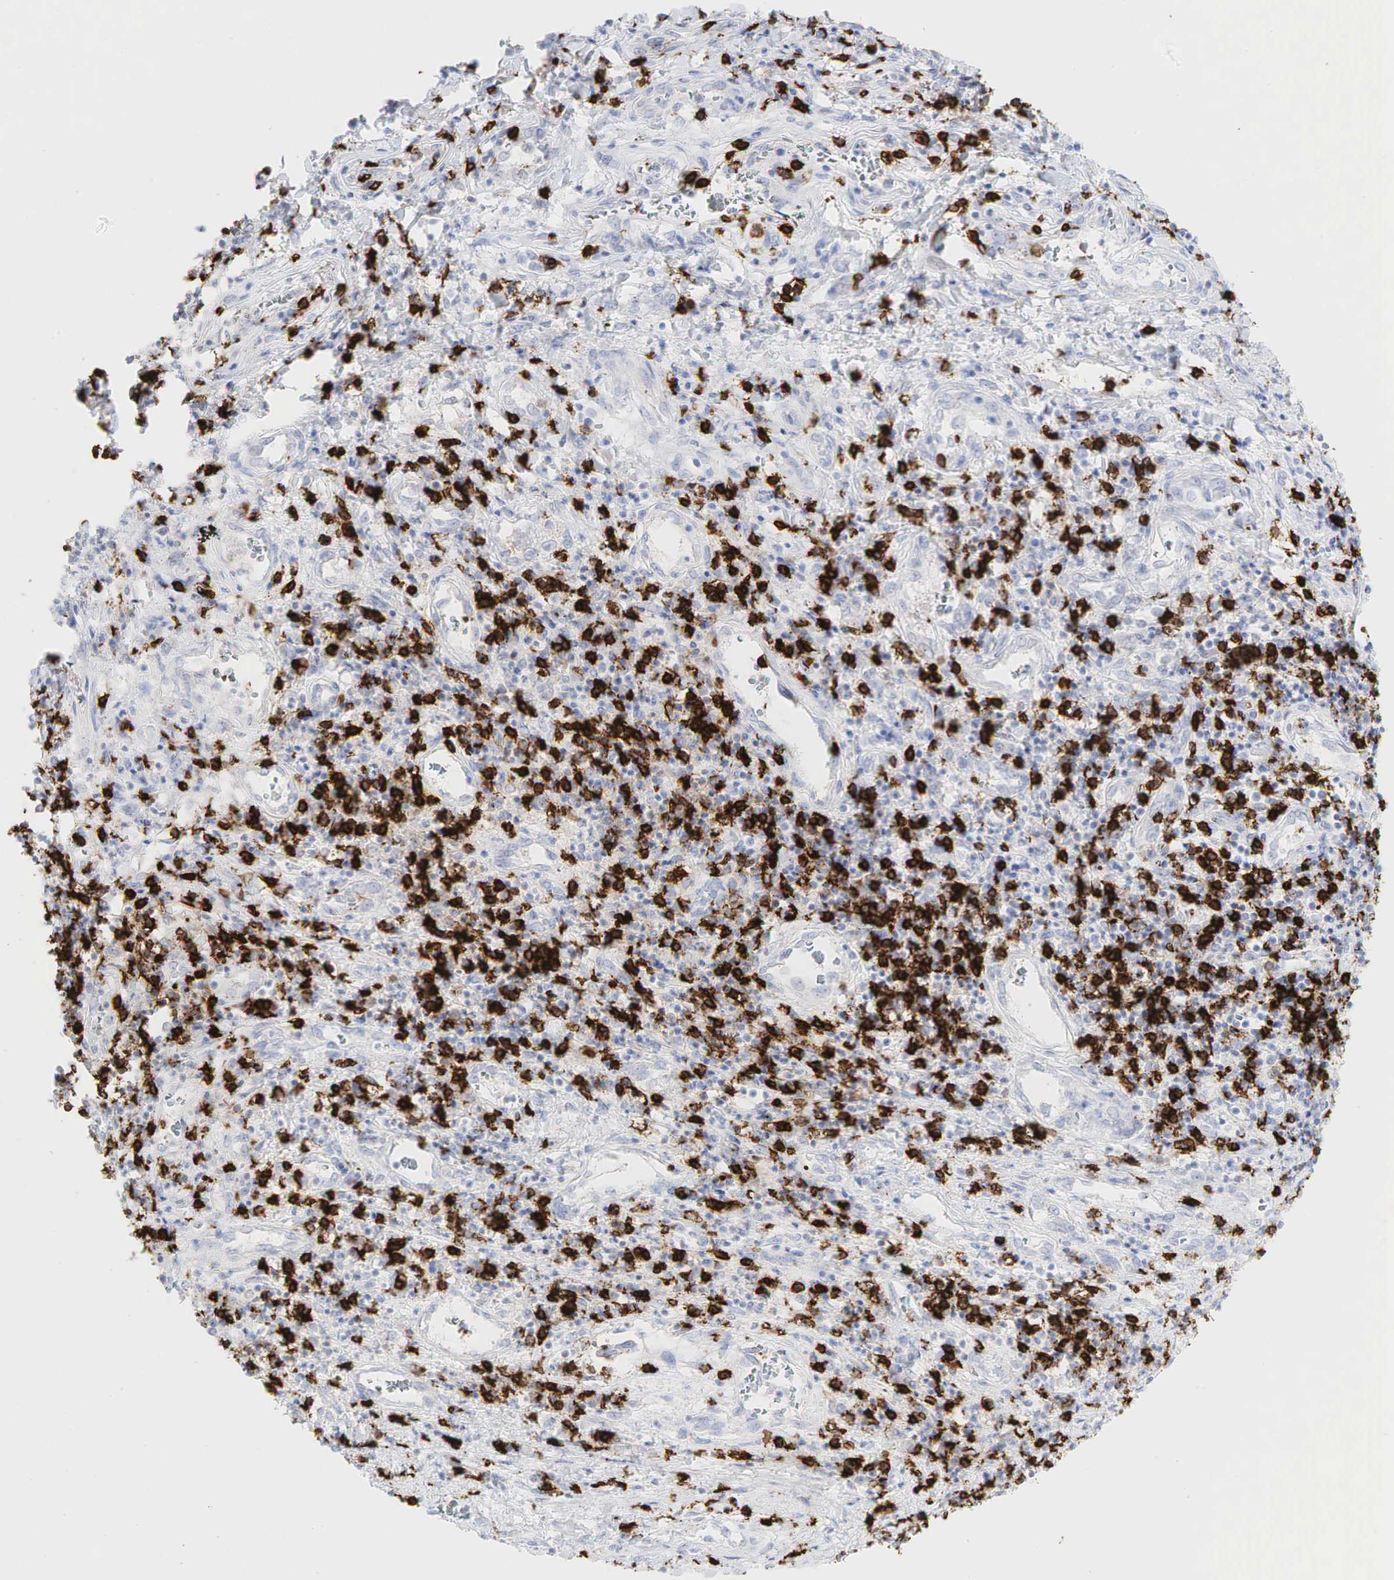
{"staining": {"intensity": "negative", "quantity": "none", "location": "none"}, "tissue": "liver cancer", "cell_type": "Tumor cells", "image_type": "cancer", "snomed": [{"axis": "morphology", "description": "Carcinoma, Hepatocellular, NOS"}, {"axis": "topography", "description": "Liver"}], "caption": "Human hepatocellular carcinoma (liver) stained for a protein using immunohistochemistry (IHC) reveals no expression in tumor cells.", "gene": "CD8A", "patient": {"sex": "male", "age": 24}}